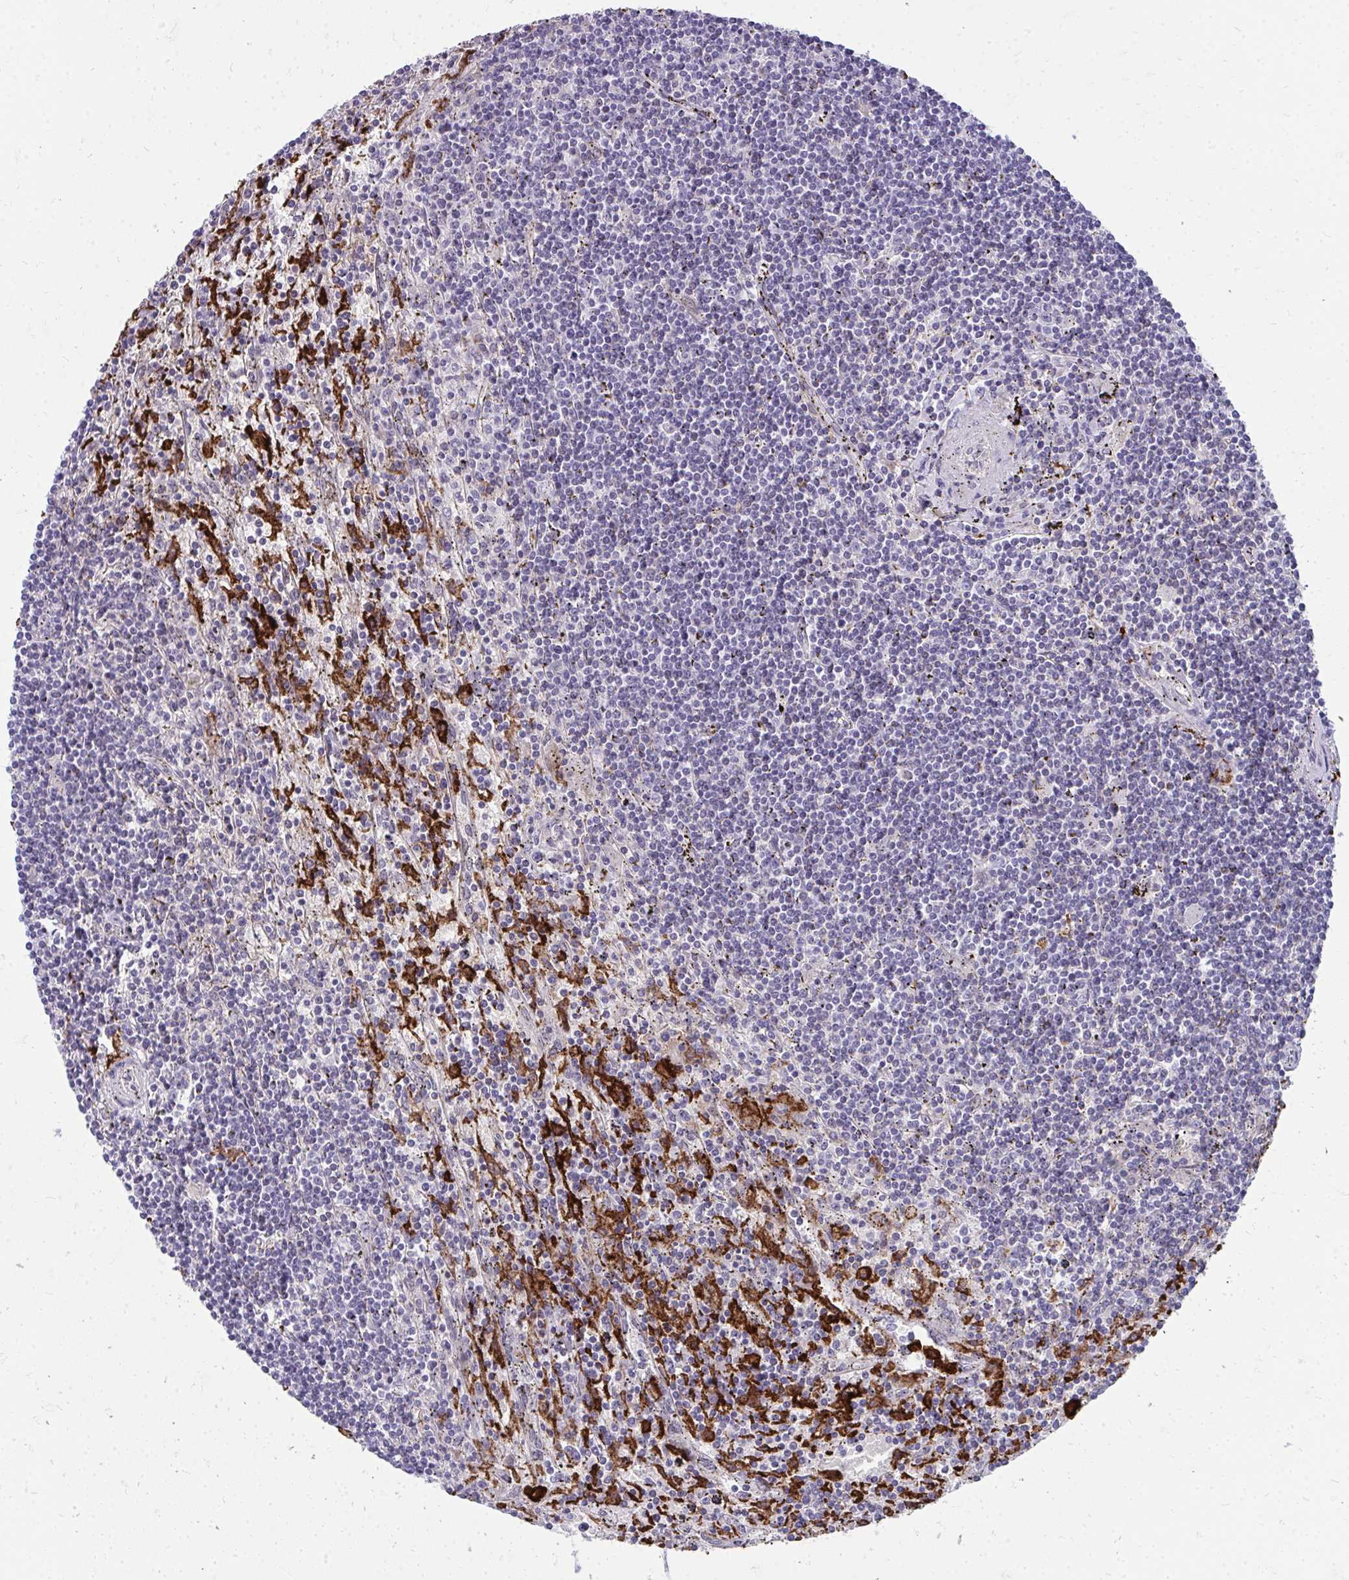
{"staining": {"intensity": "negative", "quantity": "none", "location": "none"}, "tissue": "lymphoma", "cell_type": "Tumor cells", "image_type": "cancer", "snomed": [{"axis": "morphology", "description": "Malignant lymphoma, non-Hodgkin's type, Low grade"}, {"axis": "topography", "description": "Spleen"}], "caption": "Tumor cells show no significant positivity in low-grade malignant lymphoma, non-Hodgkin's type. (IHC, brightfield microscopy, high magnification).", "gene": "CD163", "patient": {"sex": "male", "age": 76}}